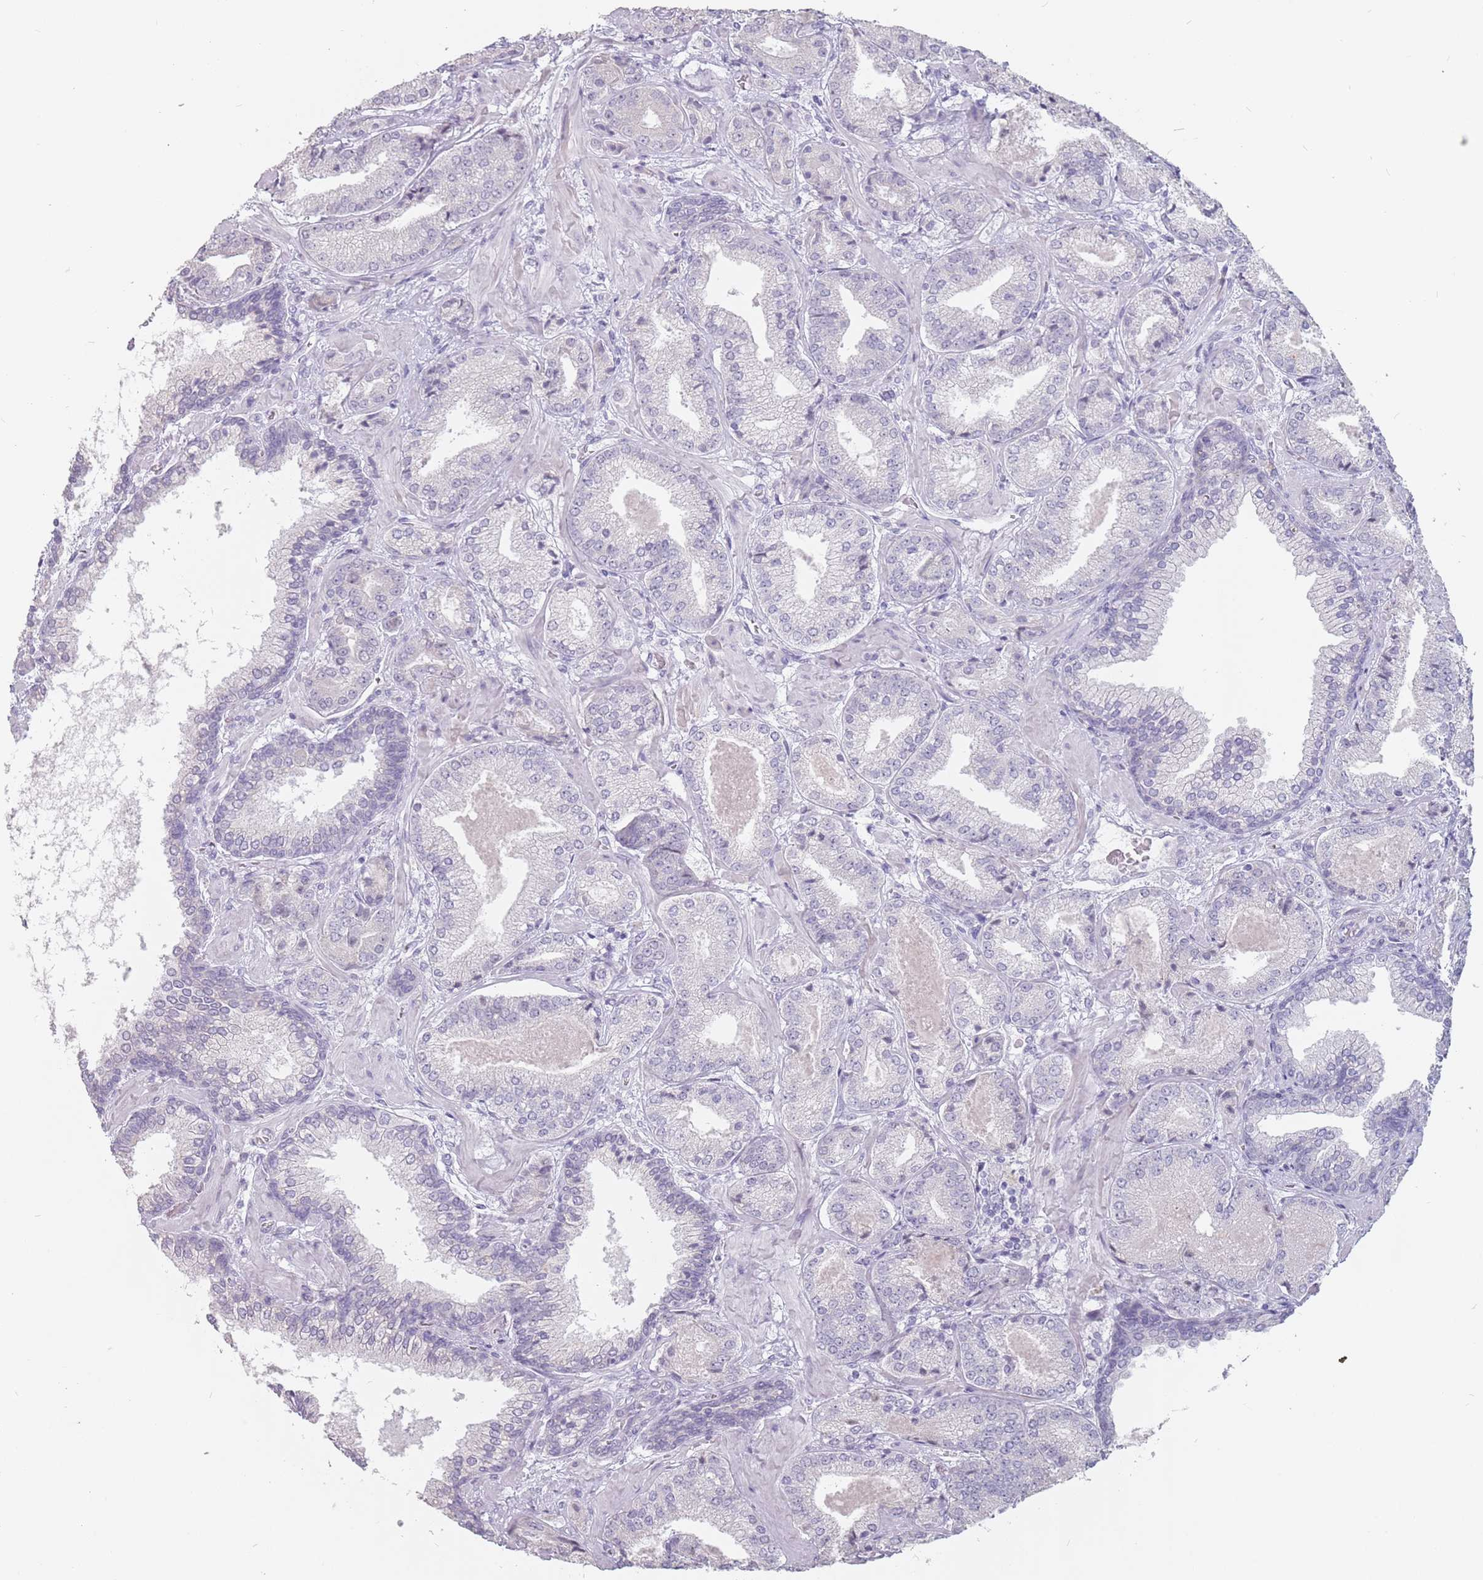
{"staining": {"intensity": "negative", "quantity": "none", "location": "none"}, "tissue": "prostate cancer", "cell_type": "Tumor cells", "image_type": "cancer", "snomed": [{"axis": "morphology", "description": "Adenocarcinoma, High grade"}, {"axis": "topography", "description": "Prostate"}], "caption": "There is no significant positivity in tumor cells of prostate high-grade adenocarcinoma.", "gene": "CEP19", "patient": {"sex": "male", "age": 63}}